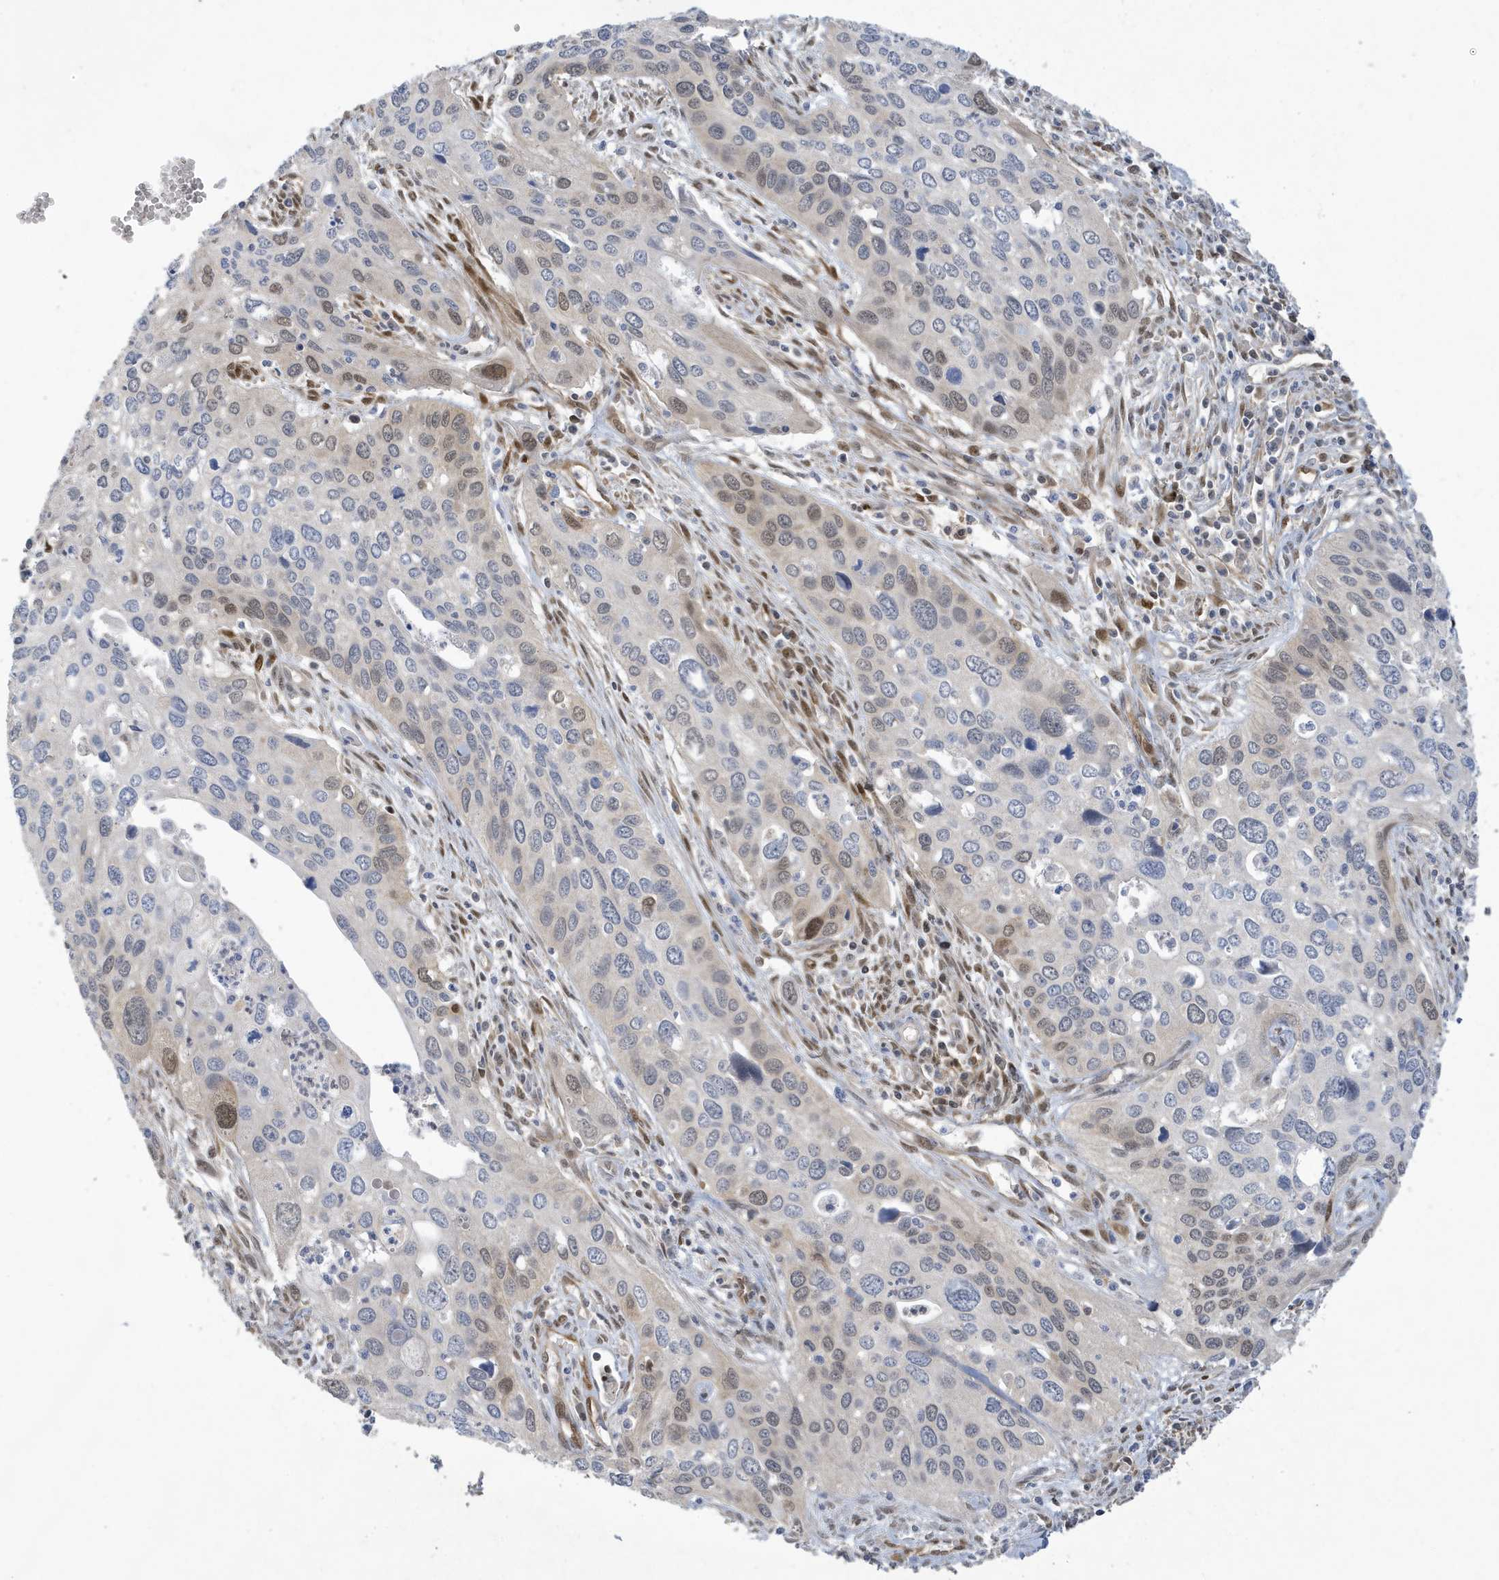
{"staining": {"intensity": "weak", "quantity": "<25%", "location": "nuclear"}, "tissue": "cervical cancer", "cell_type": "Tumor cells", "image_type": "cancer", "snomed": [{"axis": "morphology", "description": "Squamous cell carcinoma, NOS"}, {"axis": "topography", "description": "Cervix"}], "caption": "IHC of cervical cancer reveals no staining in tumor cells. The staining is performed using DAB (3,3'-diaminobenzidine) brown chromogen with nuclei counter-stained in using hematoxylin.", "gene": "NCOA7", "patient": {"sex": "female", "age": 55}}